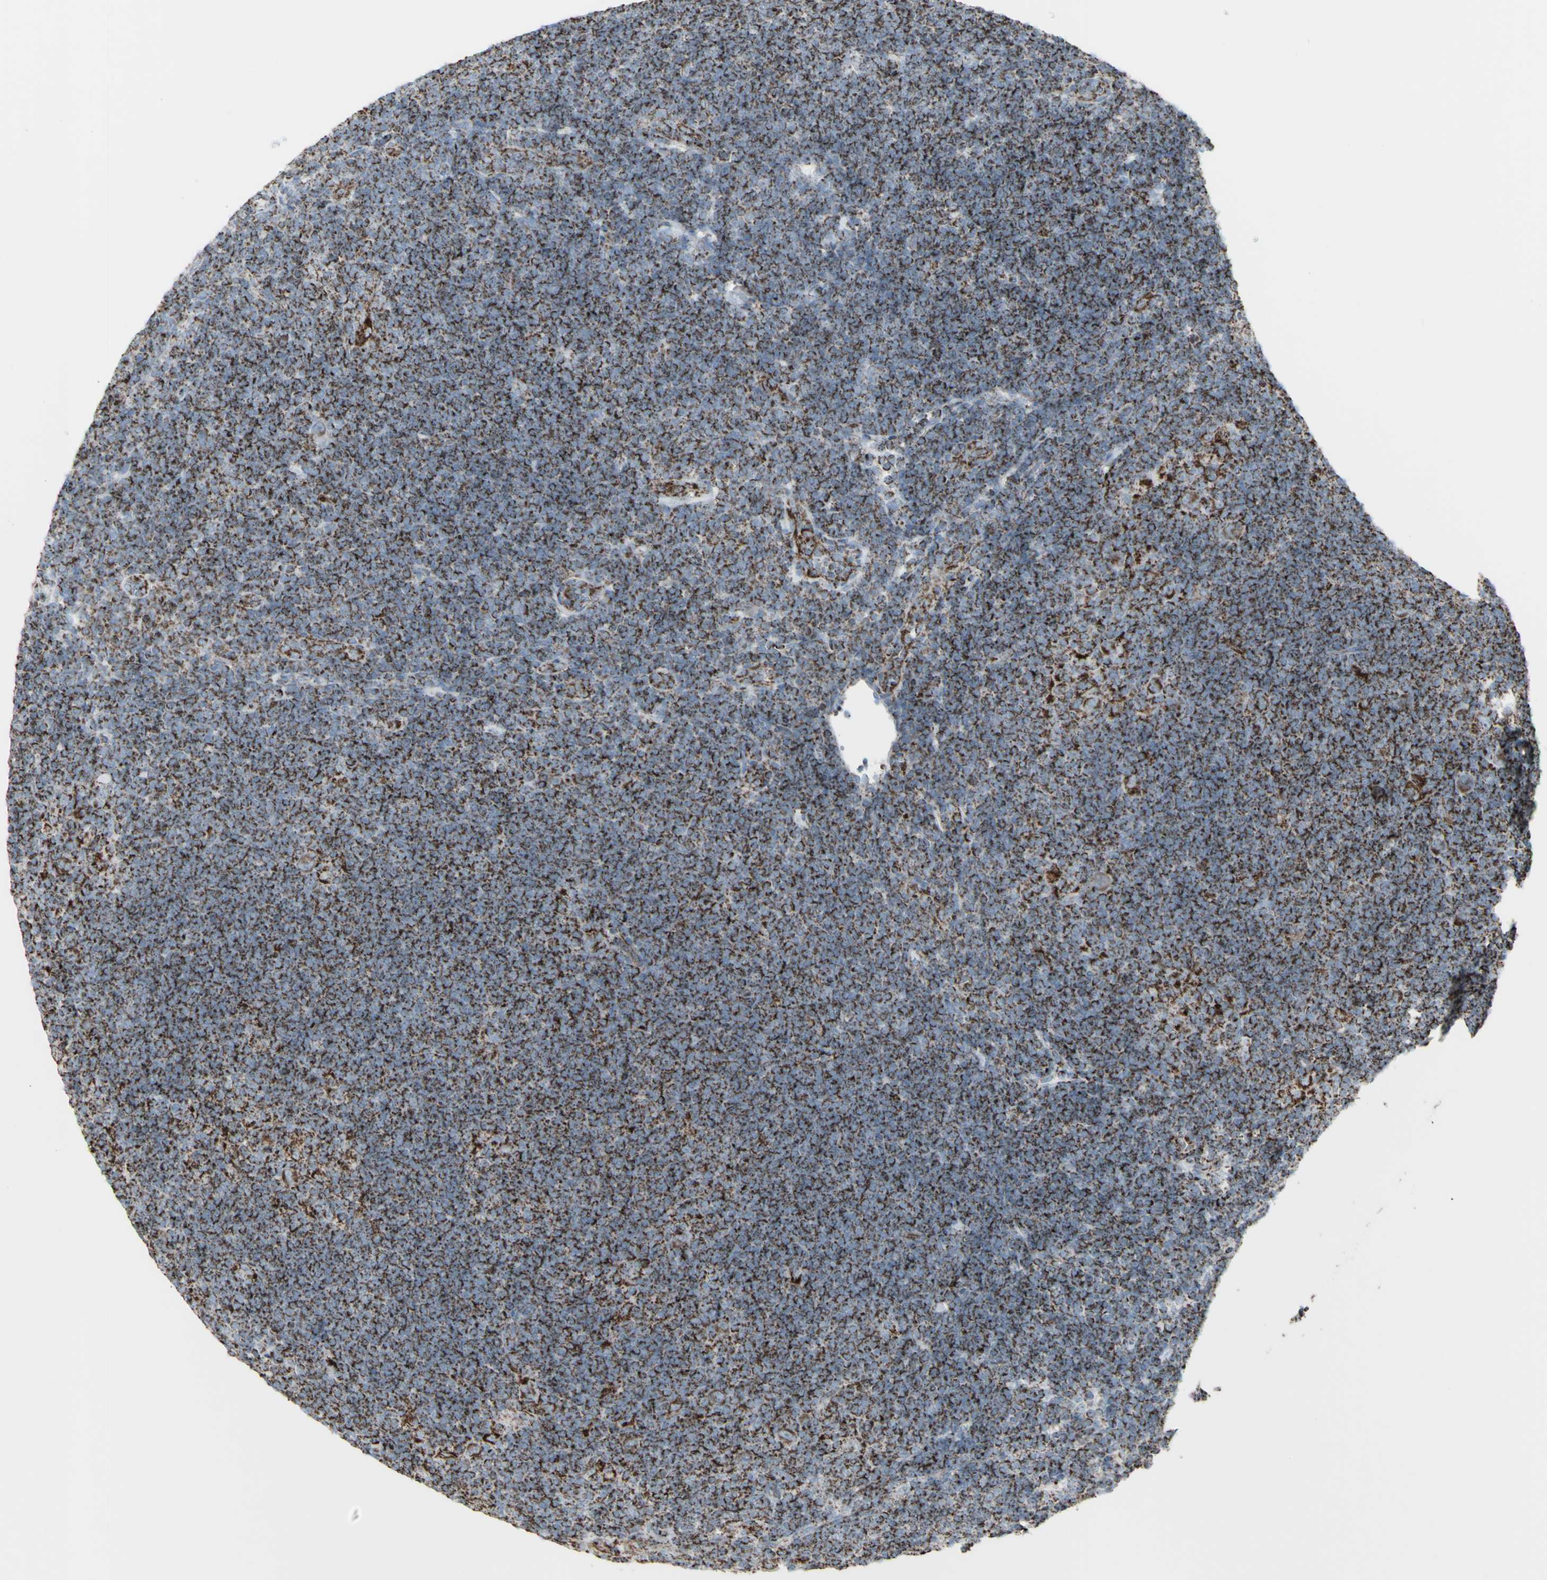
{"staining": {"intensity": "strong", "quantity": ">75%", "location": "cytoplasmic/membranous"}, "tissue": "lymphoma", "cell_type": "Tumor cells", "image_type": "cancer", "snomed": [{"axis": "morphology", "description": "Hodgkin's disease, NOS"}, {"axis": "topography", "description": "Lymph node"}], "caption": "Lymphoma stained with DAB (3,3'-diaminobenzidine) IHC displays high levels of strong cytoplasmic/membranous staining in about >75% of tumor cells.", "gene": "PLGRKT", "patient": {"sex": "female", "age": 57}}